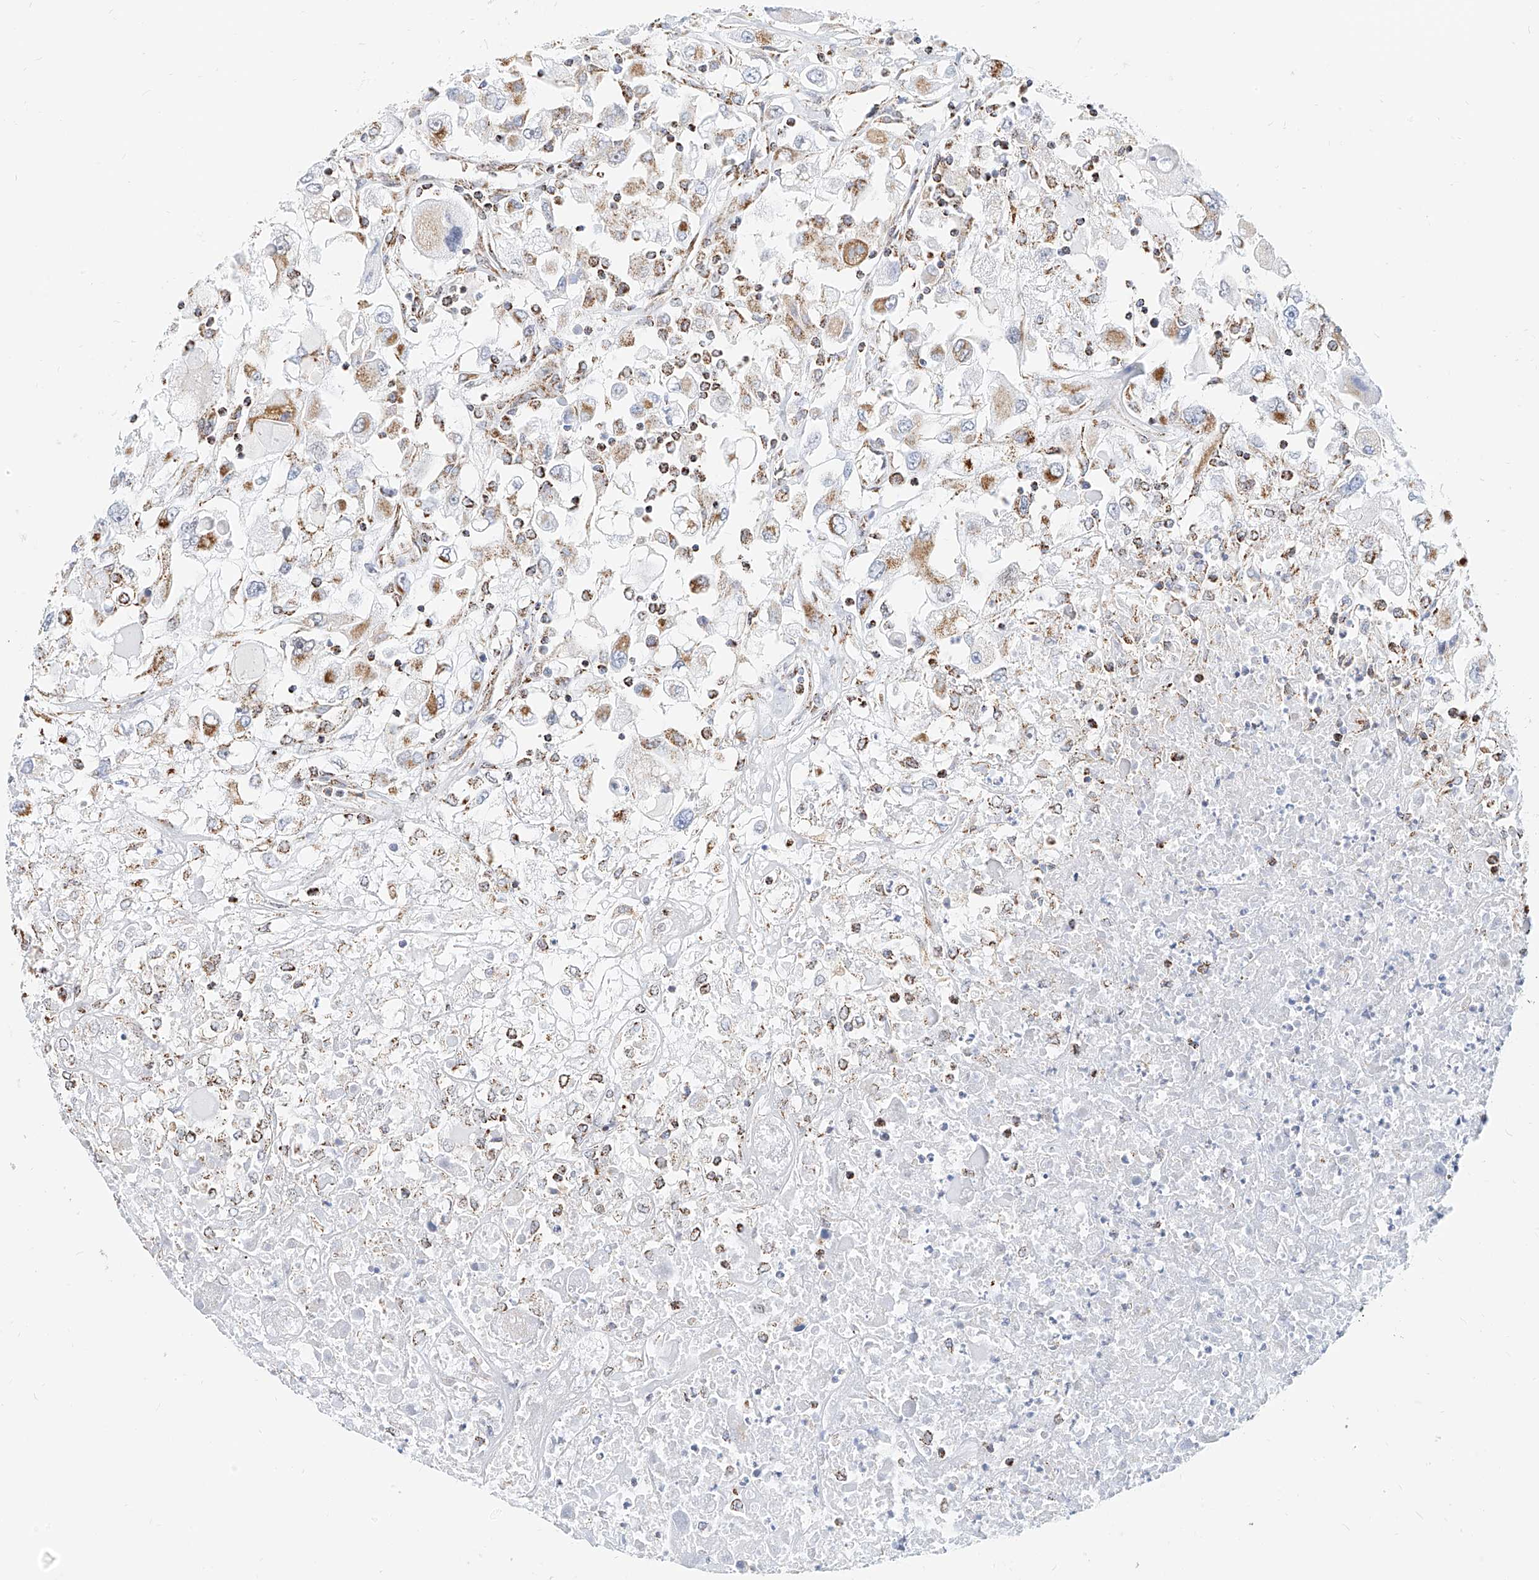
{"staining": {"intensity": "moderate", "quantity": "25%-75%", "location": "cytoplasmic/membranous"}, "tissue": "renal cancer", "cell_type": "Tumor cells", "image_type": "cancer", "snomed": [{"axis": "morphology", "description": "Adenocarcinoma, NOS"}, {"axis": "topography", "description": "Kidney"}], "caption": "Immunohistochemical staining of renal adenocarcinoma demonstrates moderate cytoplasmic/membranous protein expression in about 25%-75% of tumor cells.", "gene": "NALCN", "patient": {"sex": "female", "age": 52}}